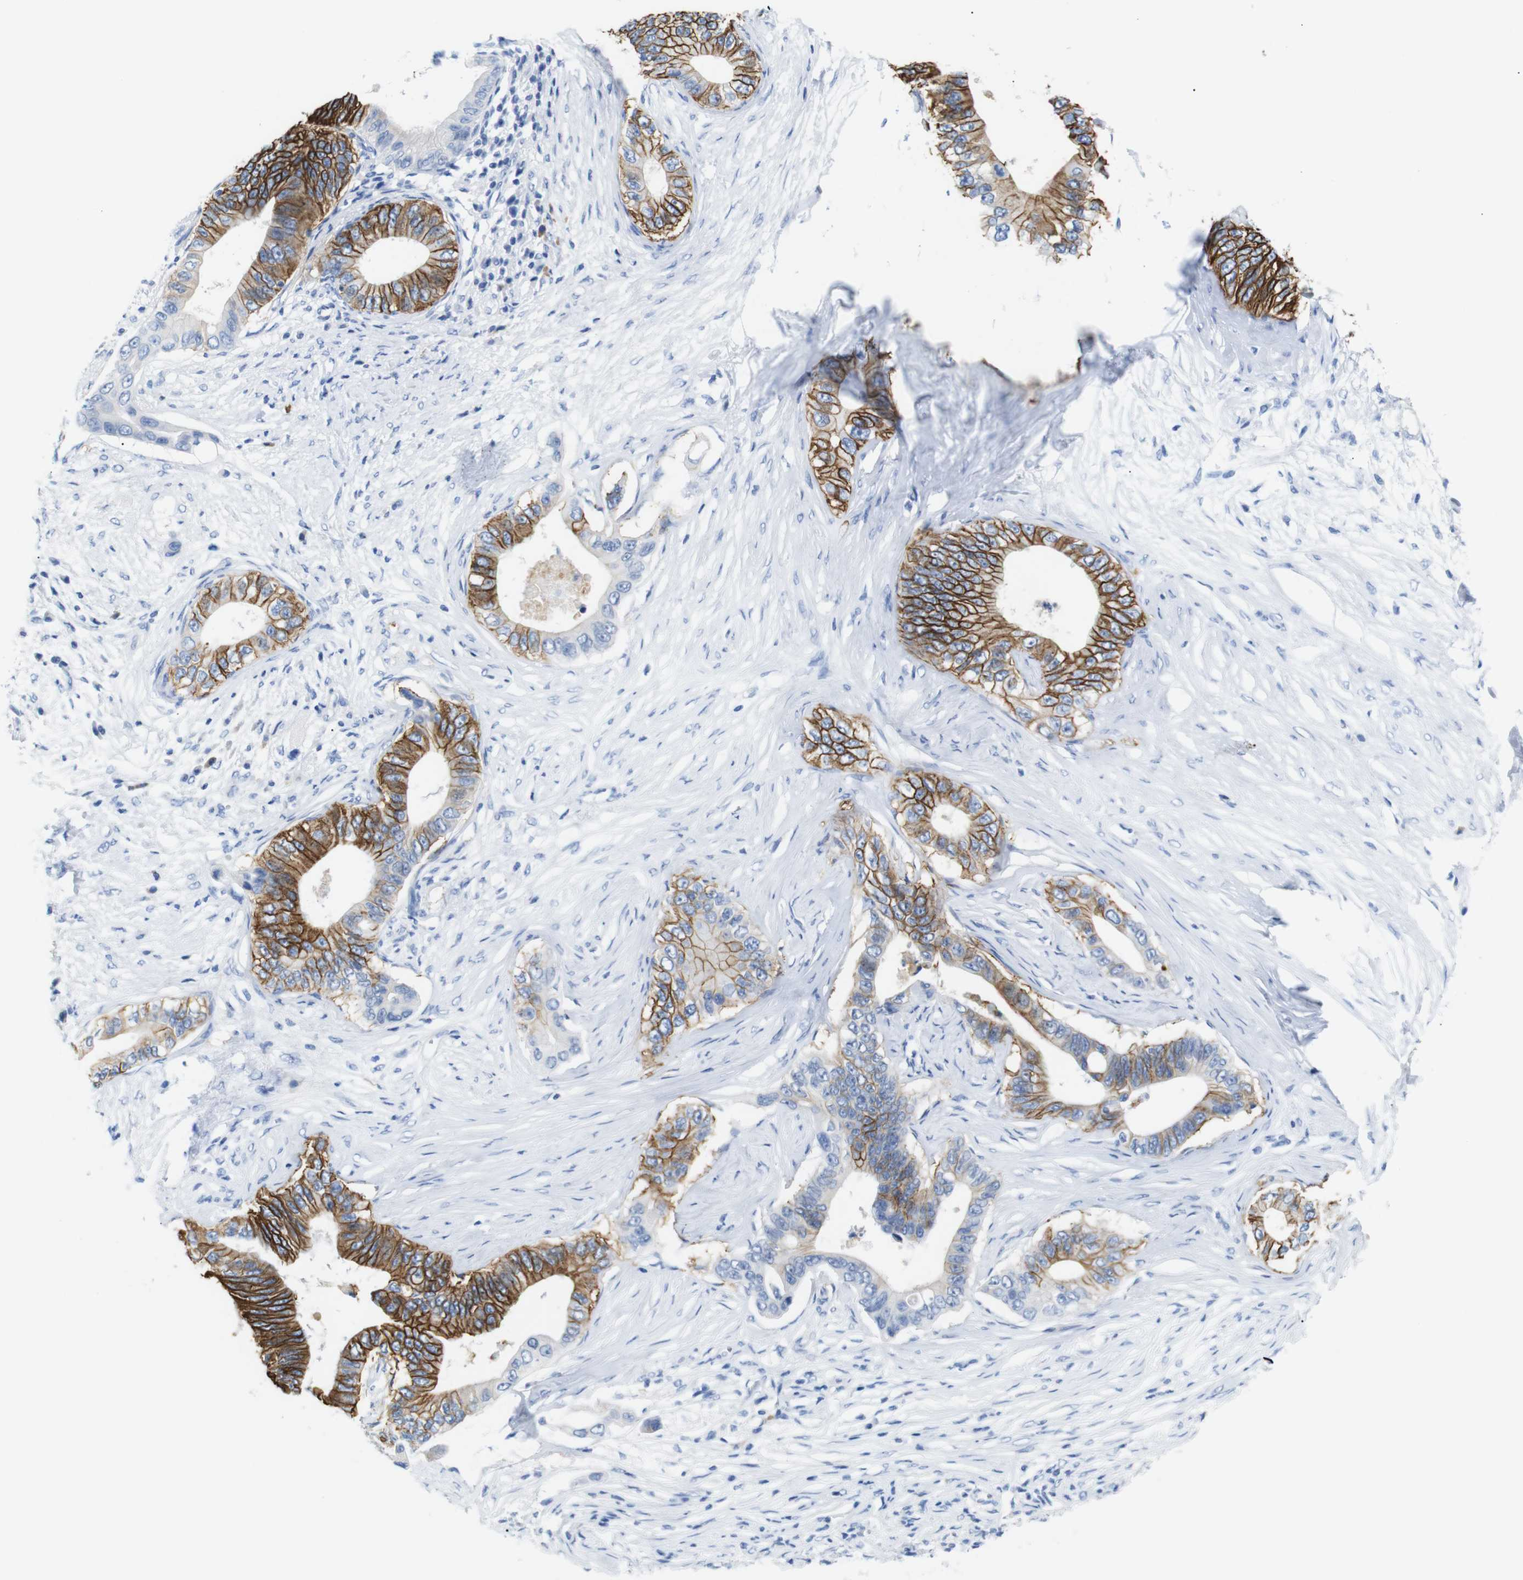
{"staining": {"intensity": "moderate", "quantity": ">75%", "location": "cytoplasmic/membranous"}, "tissue": "pancreatic cancer", "cell_type": "Tumor cells", "image_type": "cancer", "snomed": [{"axis": "morphology", "description": "Adenocarcinoma, NOS"}, {"axis": "topography", "description": "Pancreas"}], "caption": "DAB immunohistochemical staining of pancreatic cancer (adenocarcinoma) exhibits moderate cytoplasmic/membranous protein expression in approximately >75% of tumor cells. The protein is shown in brown color, while the nuclei are stained blue.", "gene": "ERVMER34-1", "patient": {"sex": "male", "age": 77}}